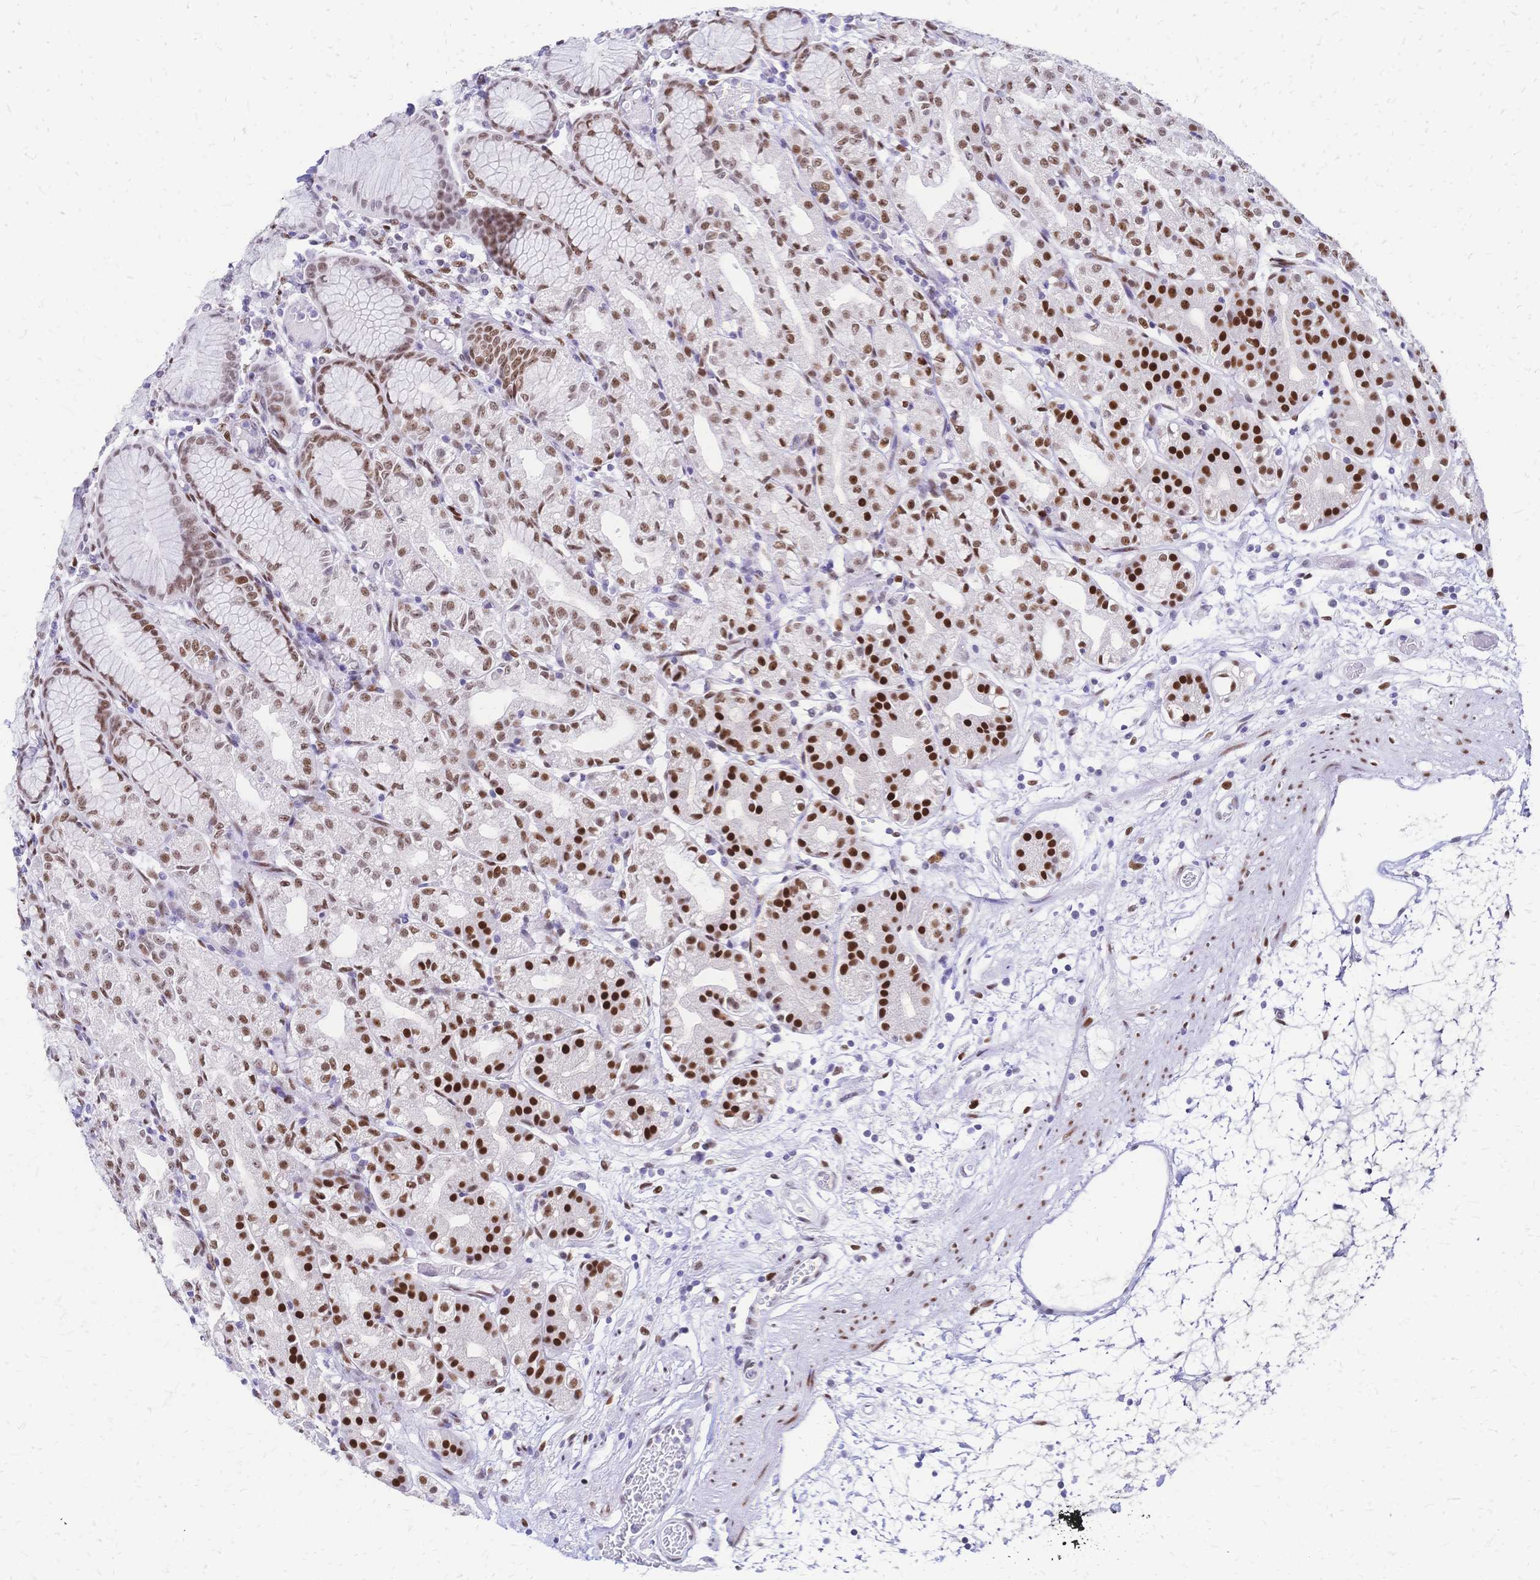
{"staining": {"intensity": "strong", "quantity": "25%-75%", "location": "nuclear"}, "tissue": "stomach", "cell_type": "Glandular cells", "image_type": "normal", "snomed": [{"axis": "morphology", "description": "Normal tissue, NOS"}, {"axis": "topography", "description": "Stomach"}], "caption": "Protein expression analysis of normal human stomach reveals strong nuclear positivity in about 25%-75% of glandular cells. (Brightfield microscopy of DAB IHC at high magnification).", "gene": "NFIC", "patient": {"sex": "female", "age": 57}}